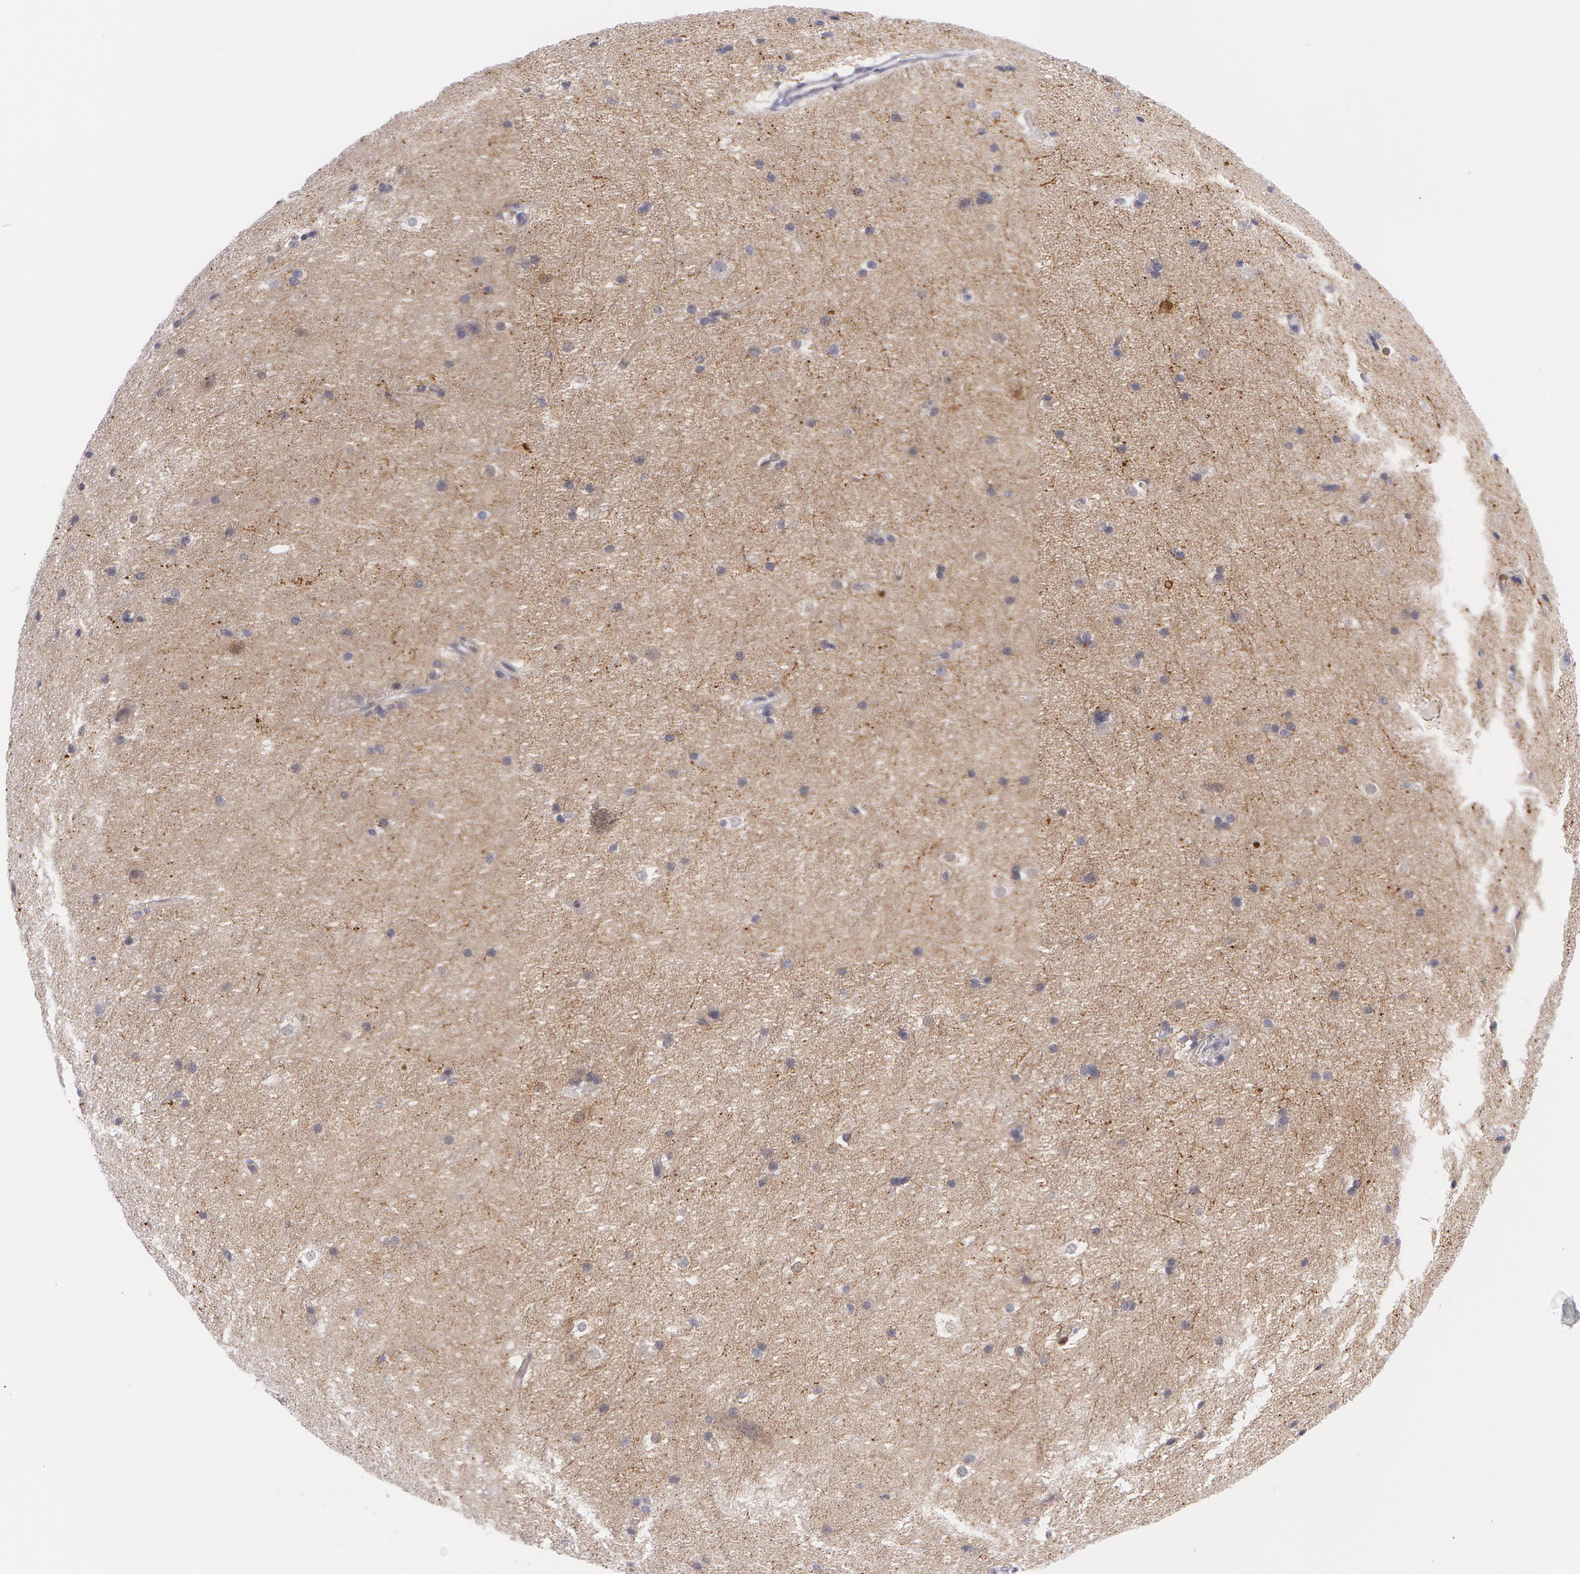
{"staining": {"intensity": "negative", "quantity": "none", "location": "none"}, "tissue": "cerebral cortex", "cell_type": "Endothelial cells", "image_type": "normal", "snomed": [{"axis": "morphology", "description": "Normal tissue, NOS"}, {"axis": "topography", "description": "Cerebral cortex"}, {"axis": "topography", "description": "Hippocampus"}], "caption": "The IHC histopathology image has no significant staining in endothelial cells of cerebral cortex.", "gene": "SNCG", "patient": {"sex": "female", "age": 19}}